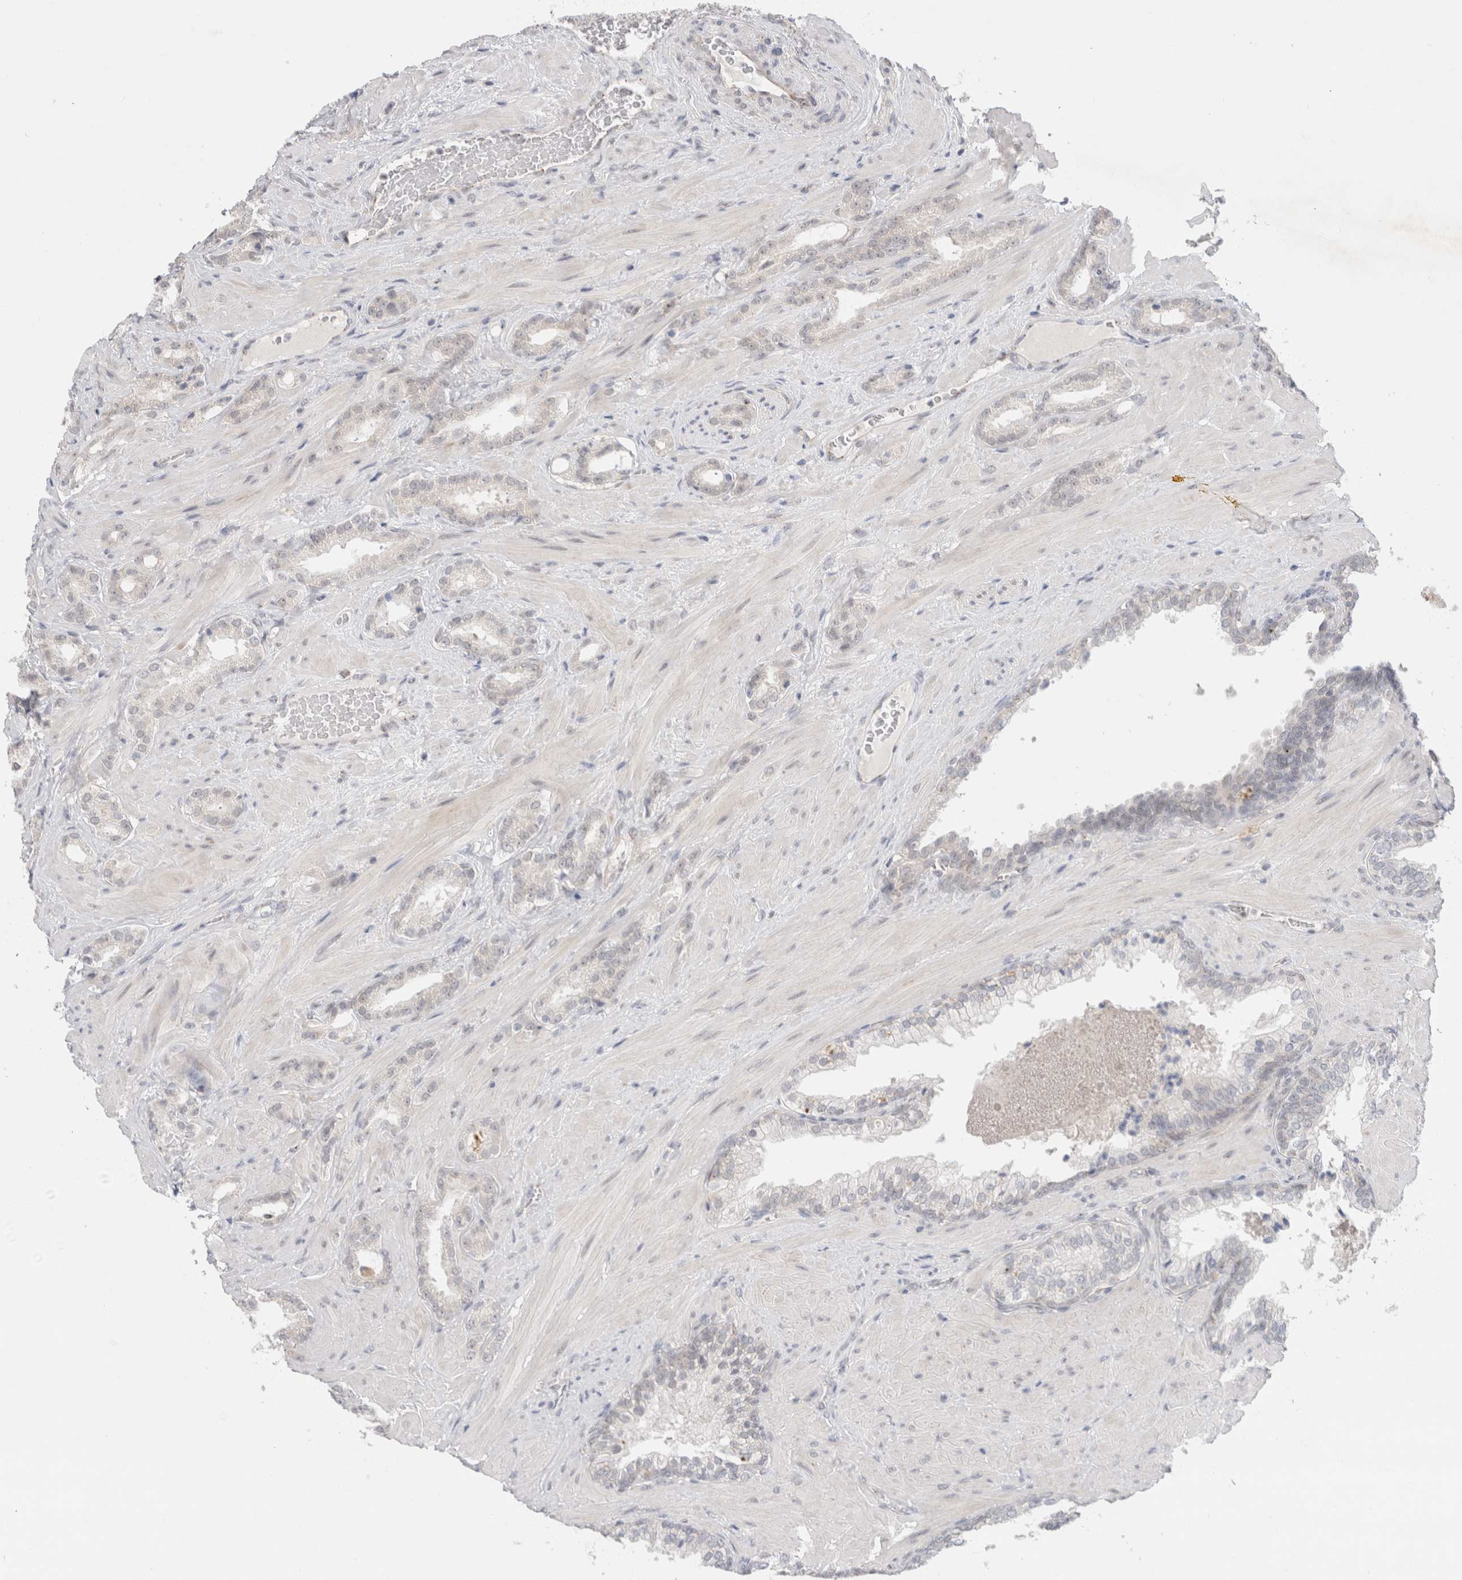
{"staining": {"intensity": "negative", "quantity": "none", "location": "none"}, "tissue": "prostate cancer", "cell_type": "Tumor cells", "image_type": "cancer", "snomed": [{"axis": "morphology", "description": "Adenocarcinoma, High grade"}, {"axis": "topography", "description": "Prostate"}], "caption": "A histopathology image of human prostate cancer is negative for staining in tumor cells.", "gene": "BICD2", "patient": {"sex": "male", "age": 64}}